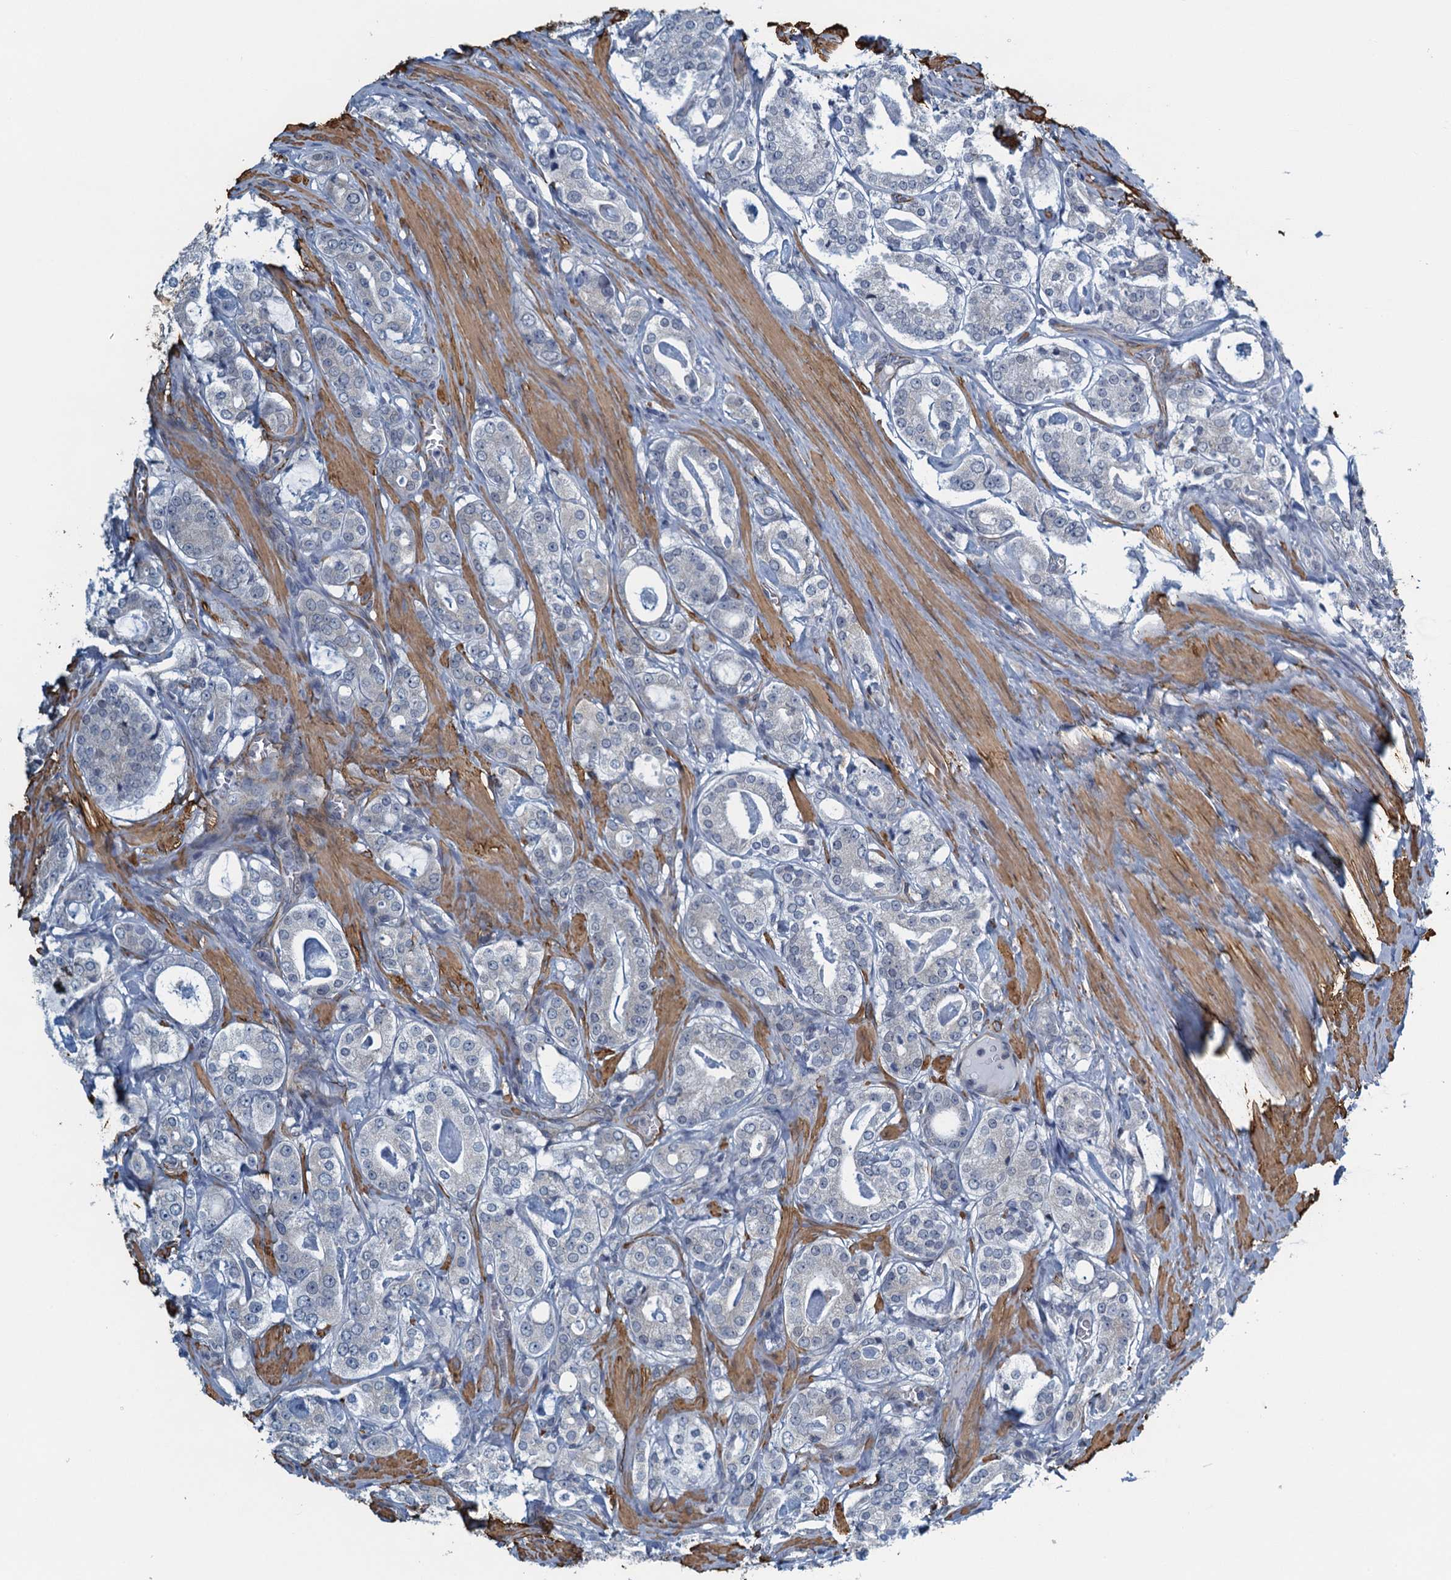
{"staining": {"intensity": "negative", "quantity": "none", "location": "none"}, "tissue": "prostate cancer", "cell_type": "Tumor cells", "image_type": "cancer", "snomed": [{"axis": "morphology", "description": "Adenocarcinoma, High grade"}, {"axis": "topography", "description": "Prostate"}], "caption": "Histopathology image shows no significant protein expression in tumor cells of prostate cancer (high-grade adenocarcinoma).", "gene": "ALG2", "patient": {"sex": "male", "age": 63}}